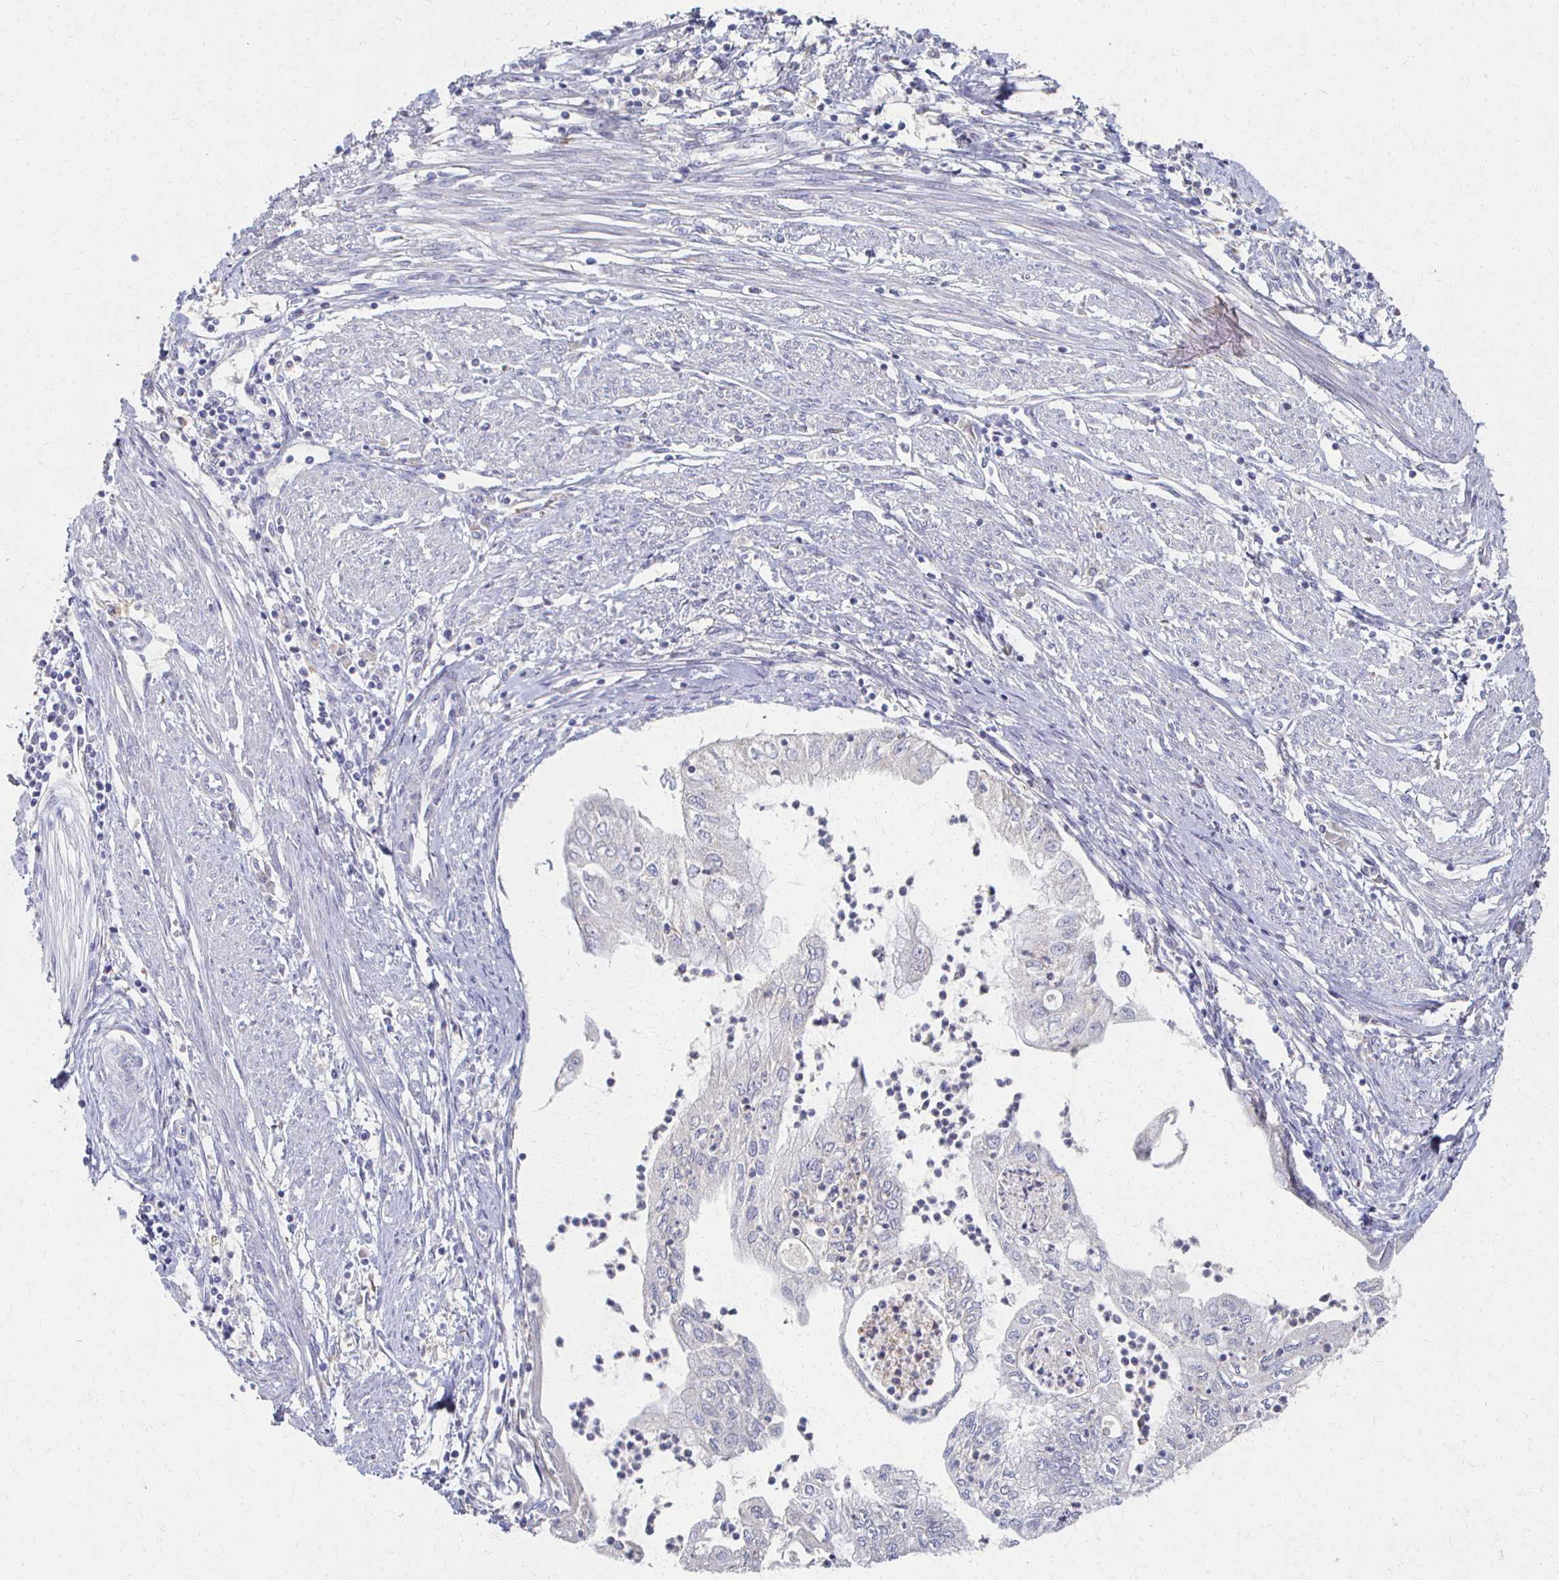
{"staining": {"intensity": "negative", "quantity": "none", "location": "none"}, "tissue": "endometrial cancer", "cell_type": "Tumor cells", "image_type": "cancer", "snomed": [{"axis": "morphology", "description": "Adenocarcinoma, NOS"}, {"axis": "topography", "description": "Endometrium"}], "caption": "A photomicrograph of human endometrial cancer (adenocarcinoma) is negative for staining in tumor cells. (DAB (3,3'-diaminobenzidine) immunohistochemistry, high magnification).", "gene": "CX3CR1", "patient": {"sex": "female", "age": 75}}